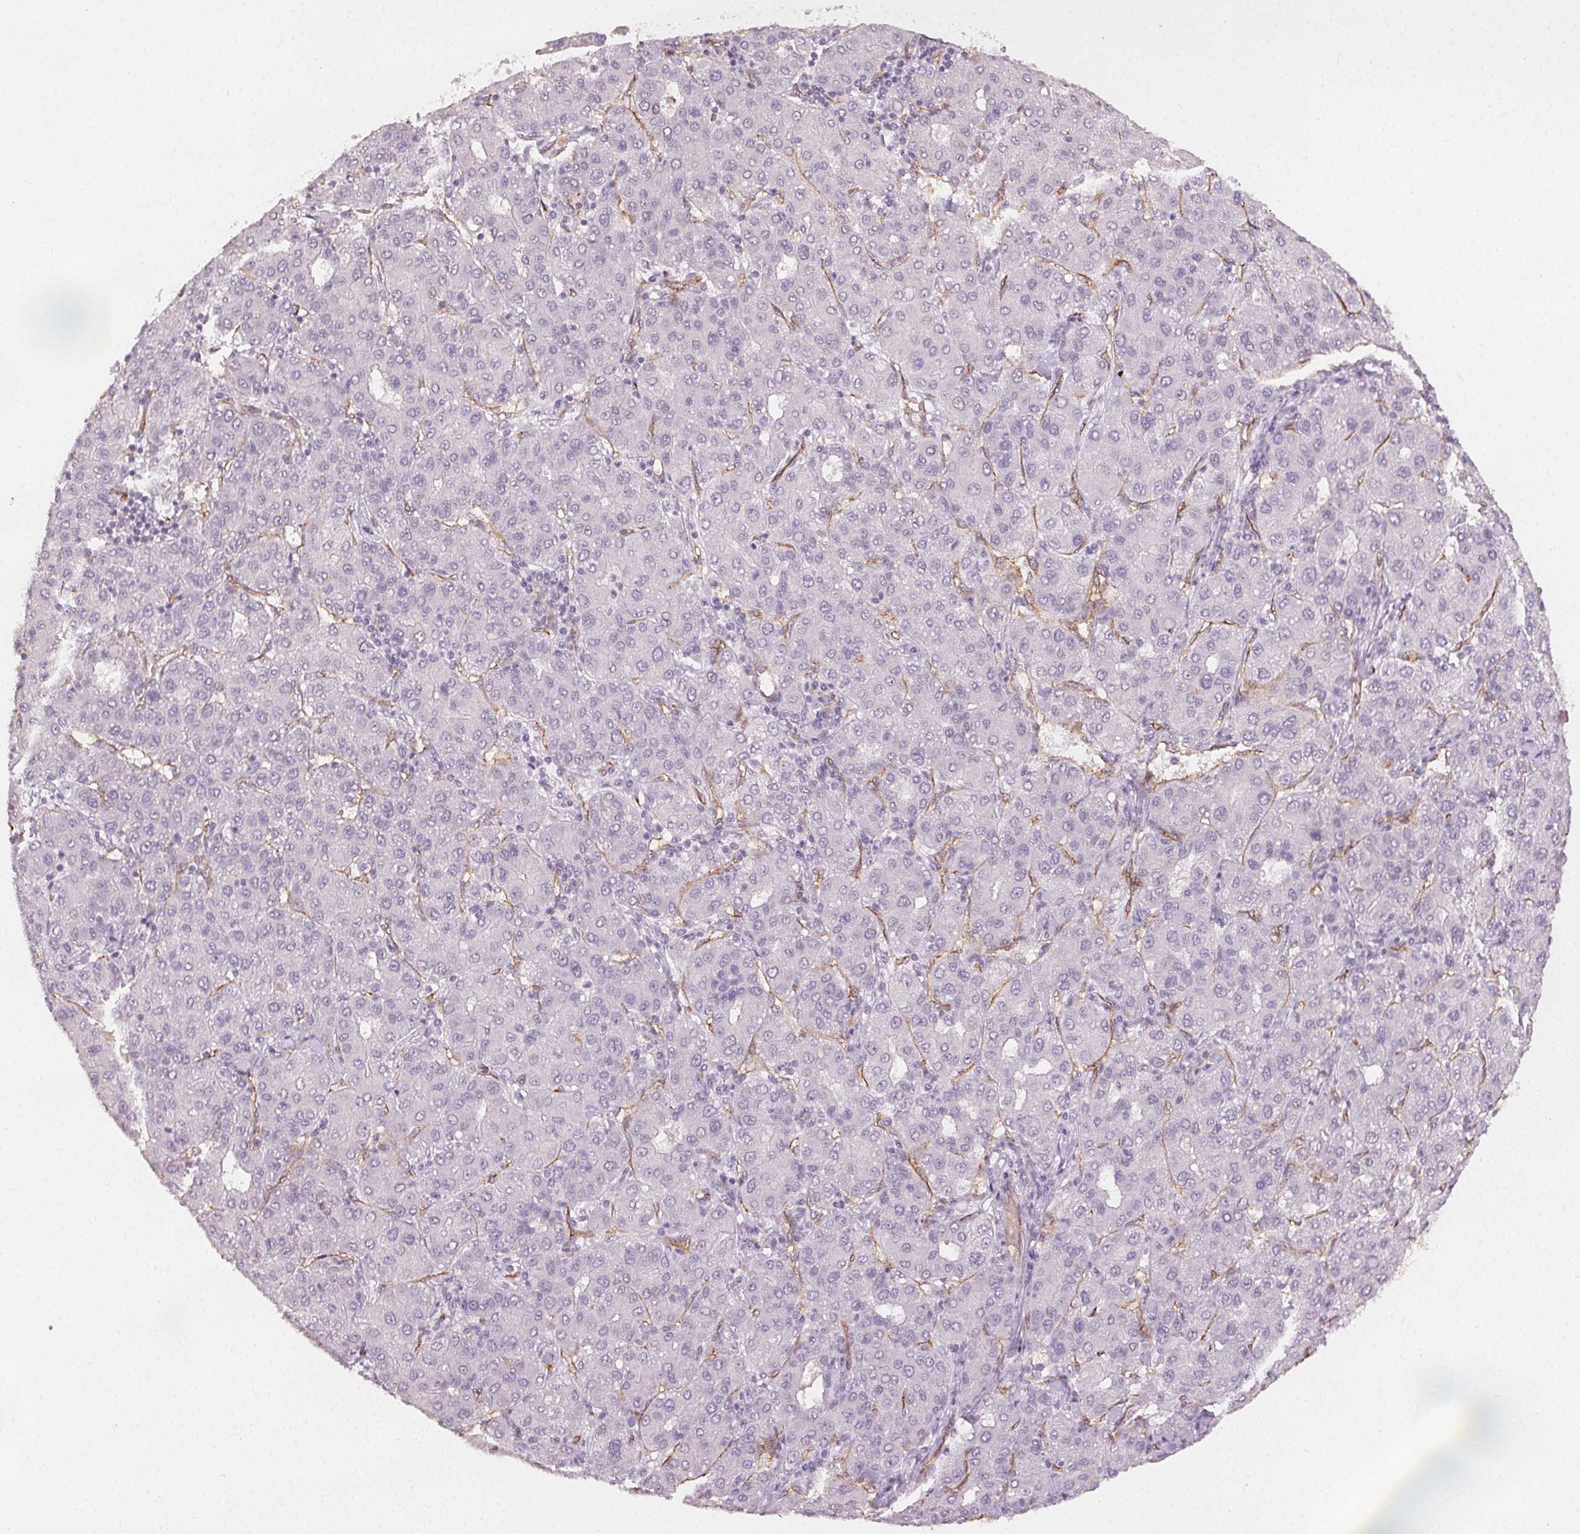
{"staining": {"intensity": "negative", "quantity": "none", "location": "none"}, "tissue": "liver cancer", "cell_type": "Tumor cells", "image_type": "cancer", "snomed": [{"axis": "morphology", "description": "Carcinoma, Hepatocellular, NOS"}, {"axis": "topography", "description": "Liver"}], "caption": "Immunohistochemistry (IHC) of human liver cancer shows no staining in tumor cells. (DAB (3,3'-diaminobenzidine) immunohistochemistry, high magnification).", "gene": "PODXL", "patient": {"sex": "male", "age": 65}}